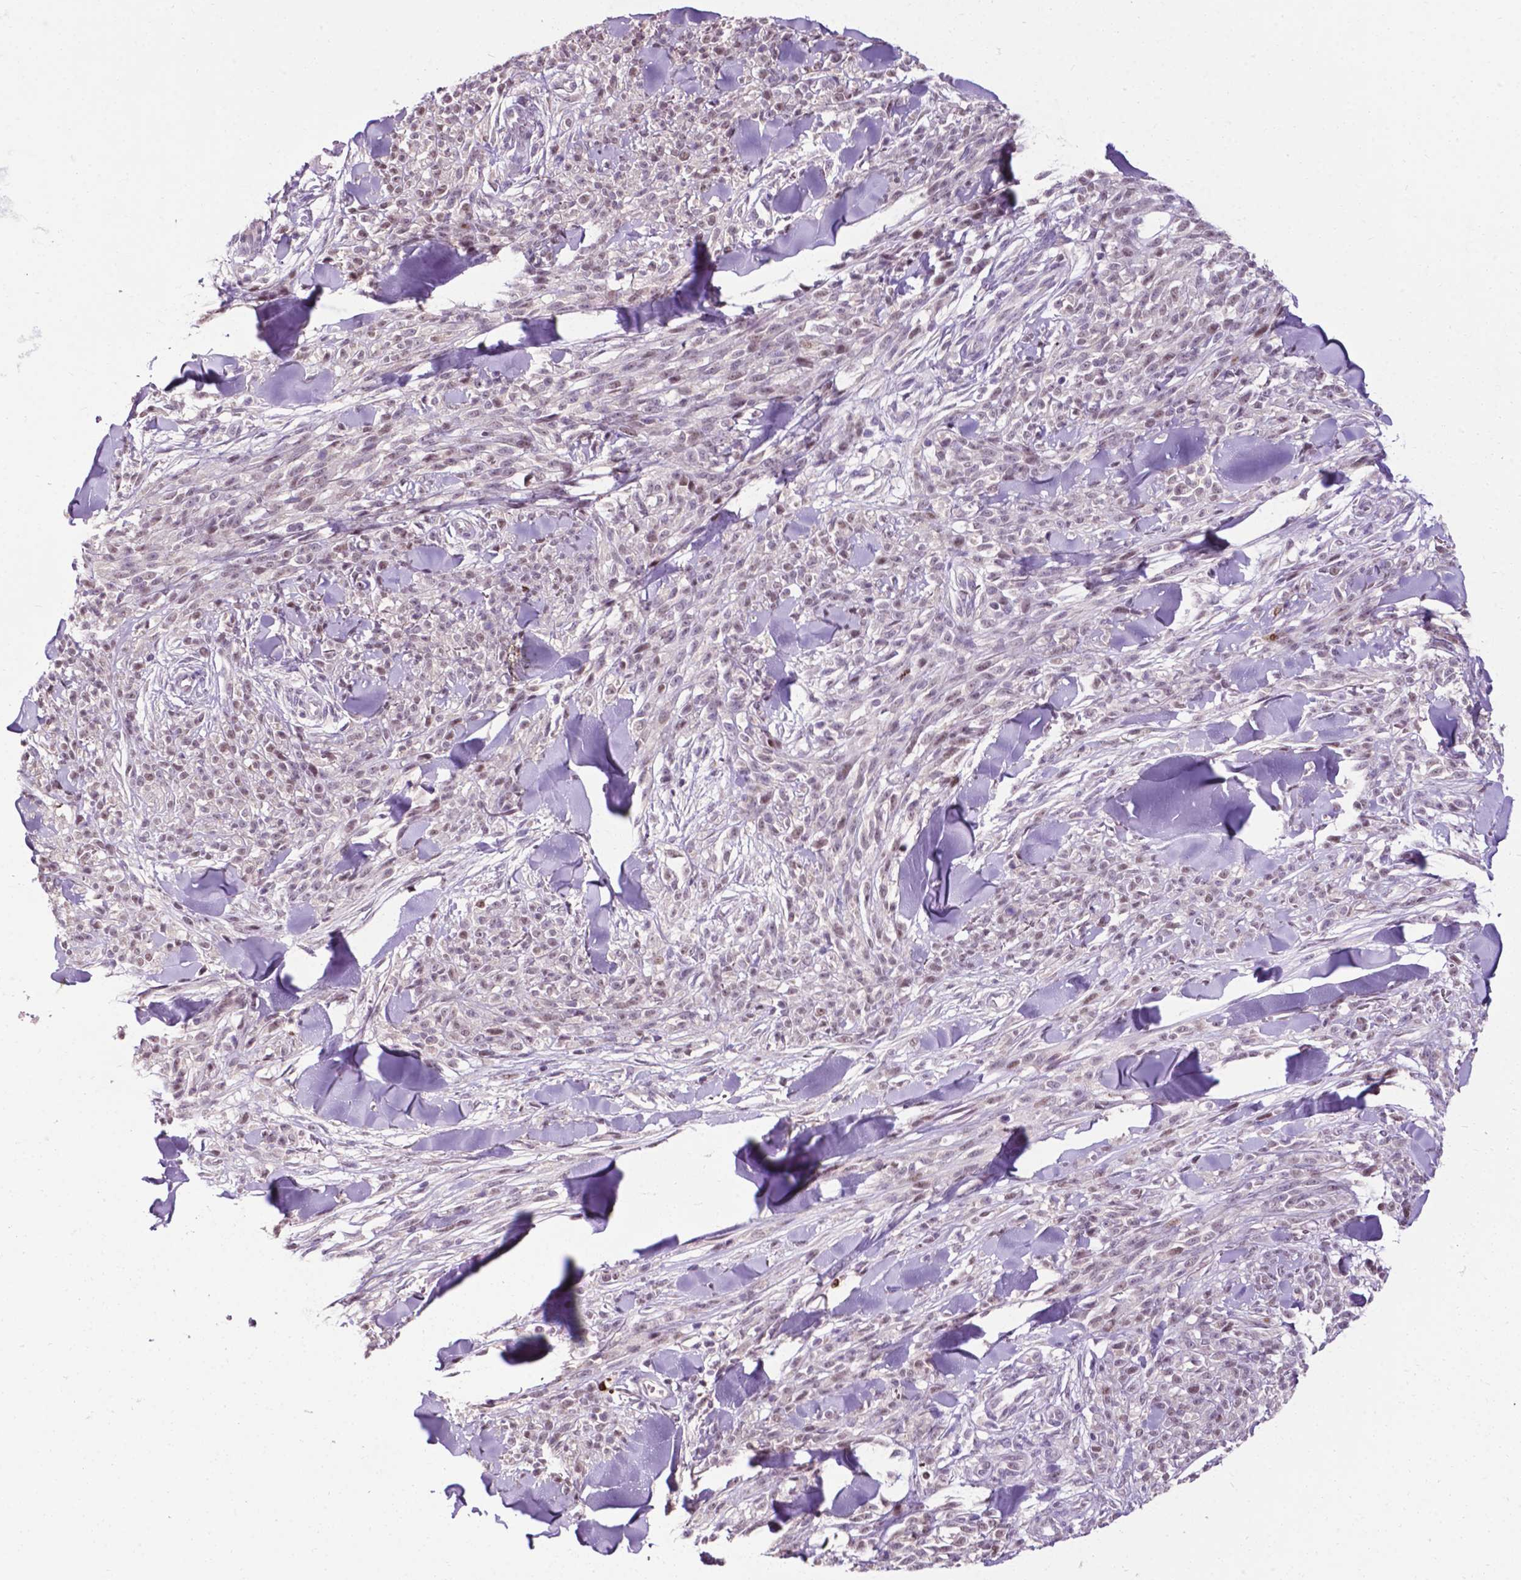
{"staining": {"intensity": "weak", "quantity": "<25%", "location": "nuclear"}, "tissue": "melanoma", "cell_type": "Tumor cells", "image_type": "cancer", "snomed": [{"axis": "morphology", "description": "Malignant melanoma, NOS"}, {"axis": "topography", "description": "Skin"}, {"axis": "topography", "description": "Skin of trunk"}], "caption": "Melanoma was stained to show a protein in brown. There is no significant positivity in tumor cells. (Brightfield microscopy of DAB IHC at high magnification).", "gene": "SMAD3", "patient": {"sex": "male", "age": 74}}